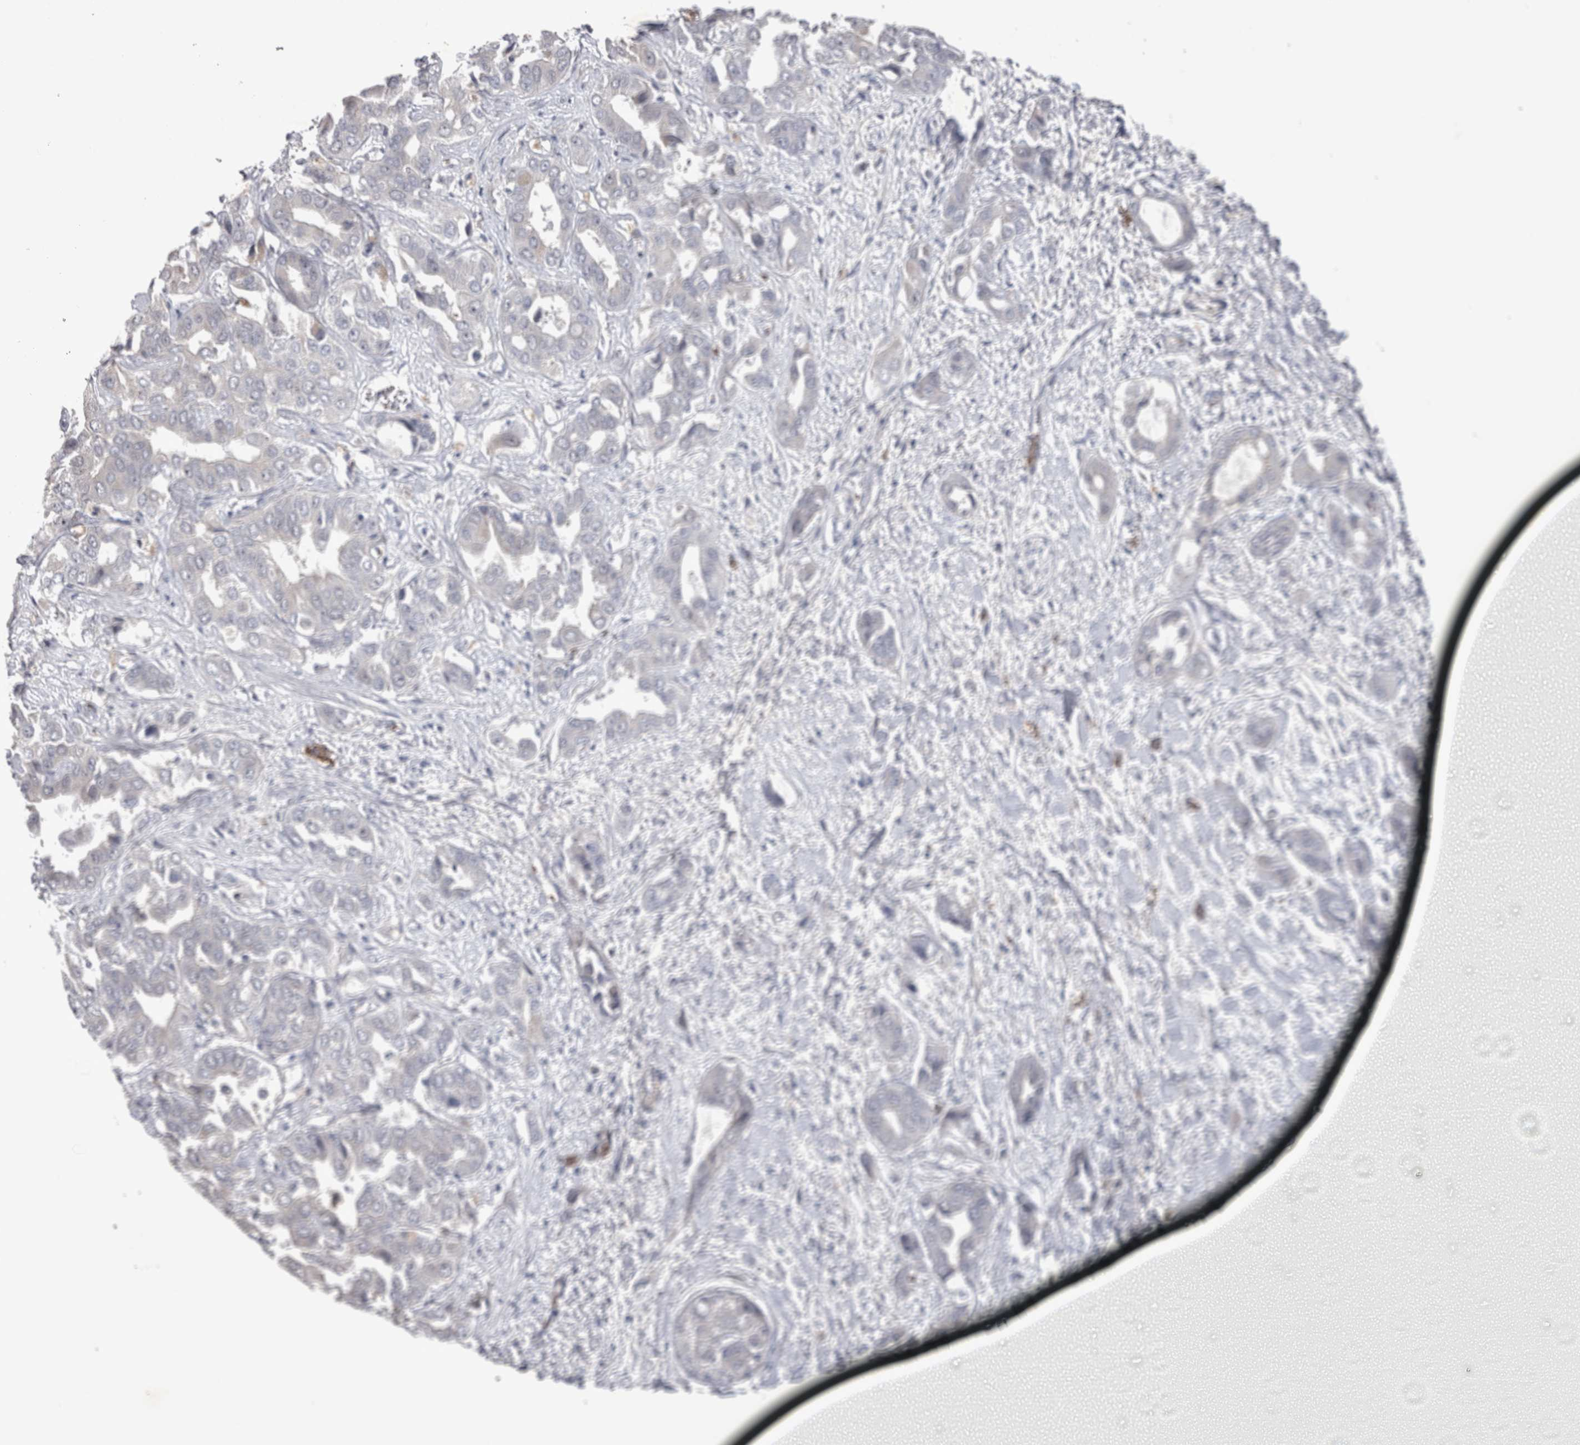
{"staining": {"intensity": "negative", "quantity": "none", "location": "none"}, "tissue": "liver cancer", "cell_type": "Tumor cells", "image_type": "cancer", "snomed": [{"axis": "morphology", "description": "Cholangiocarcinoma"}, {"axis": "topography", "description": "Liver"}], "caption": "Immunohistochemical staining of human cholangiocarcinoma (liver) demonstrates no significant expression in tumor cells. The staining is performed using DAB (3,3'-diaminobenzidine) brown chromogen with nuclei counter-stained in using hematoxylin.", "gene": "IFI44", "patient": {"sex": "female", "age": 52}}